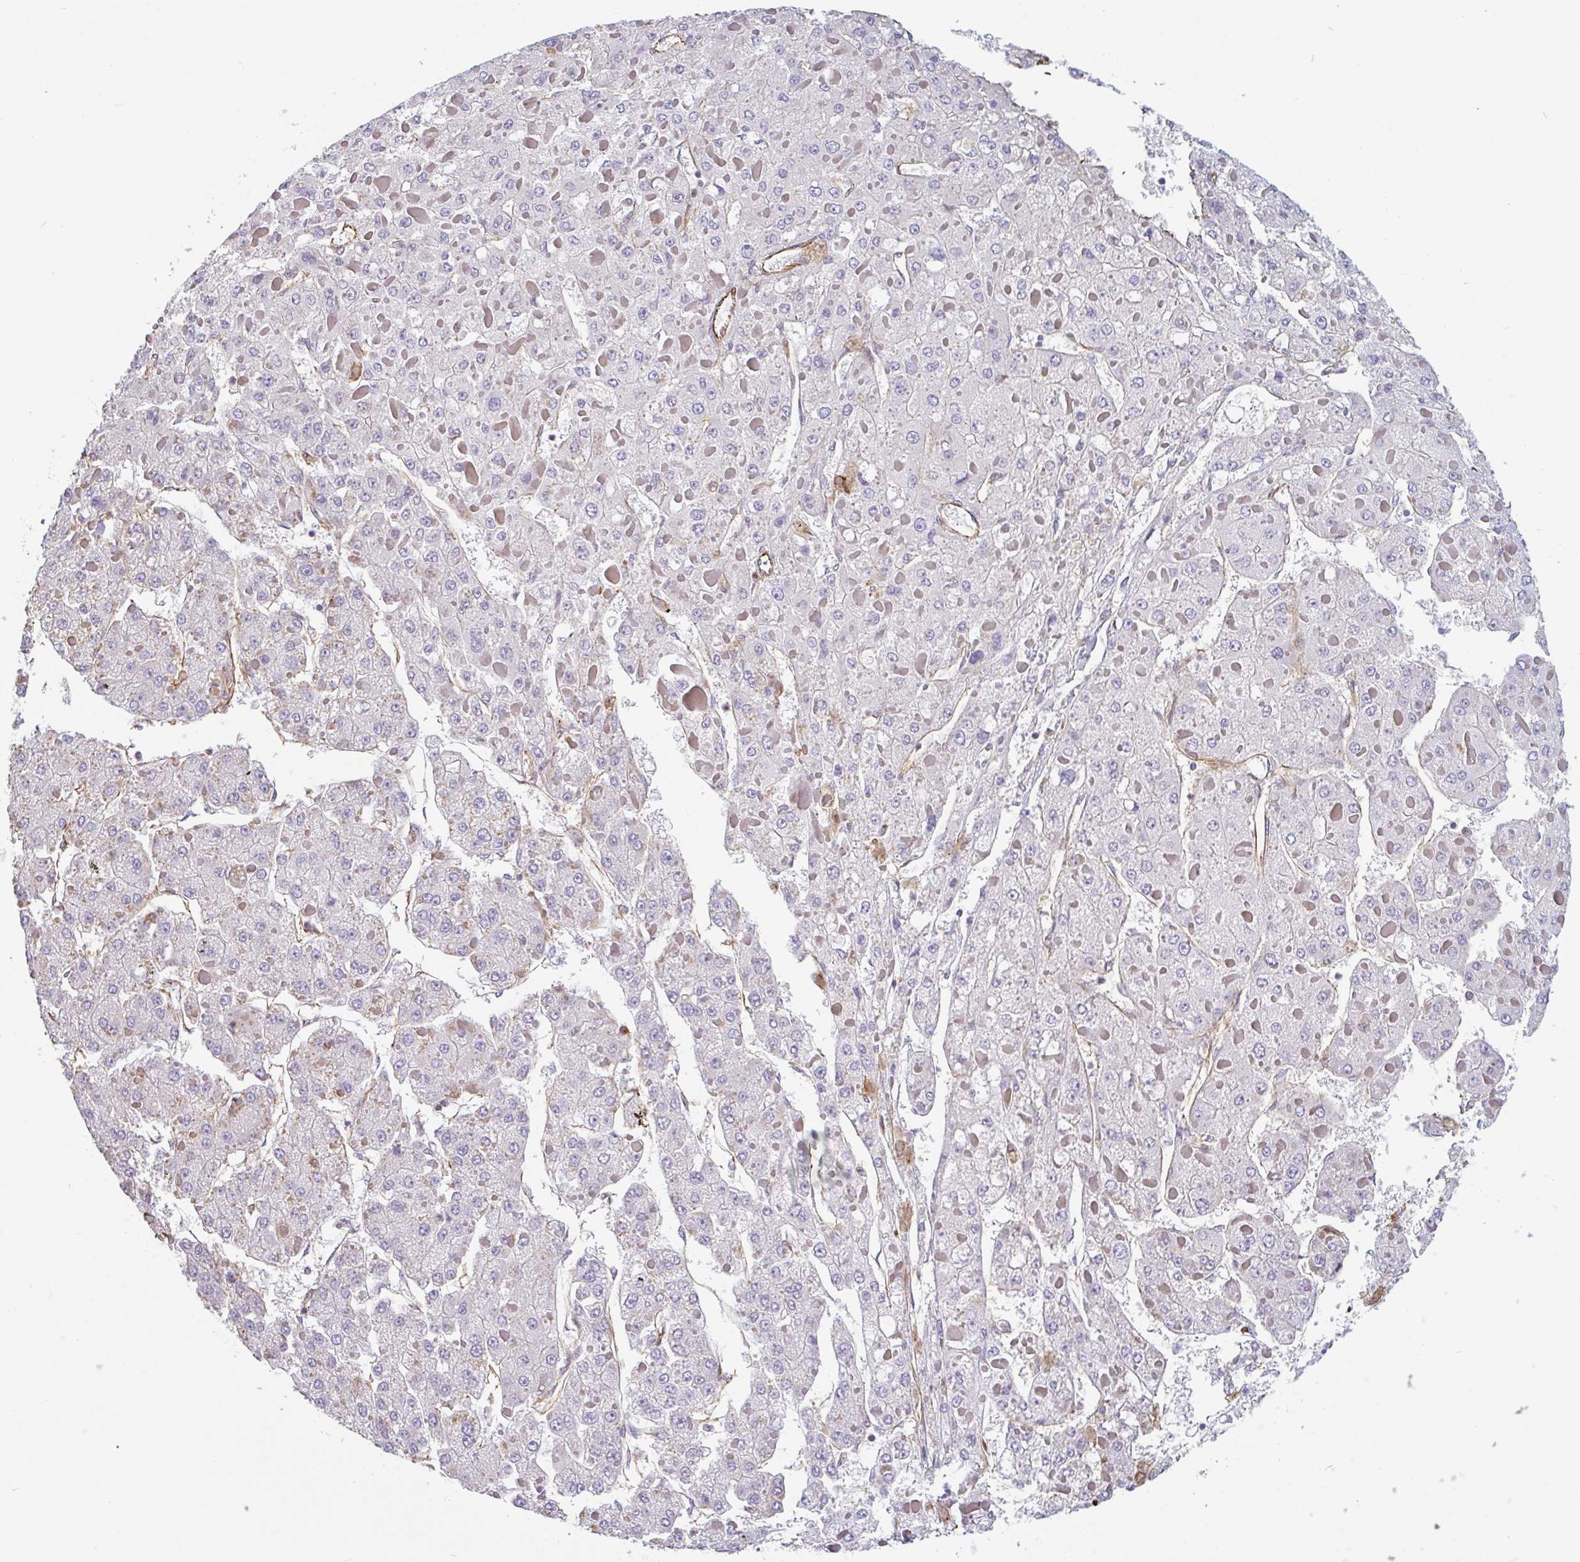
{"staining": {"intensity": "negative", "quantity": "none", "location": "none"}, "tissue": "liver cancer", "cell_type": "Tumor cells", "image_type": "cancer", "snomed": [{"axis": "morphology", "description": "Carcinoma, Hepatocellular, NOS"}, {"axis": "topography", "description": "Liver"}], "caption": "Tumor cells show no significant protein positivity in liver cancer (hepatocellular carcinoma).", "gene": "PPFIA1", "patient": {"sex": "female", "age": 73}}